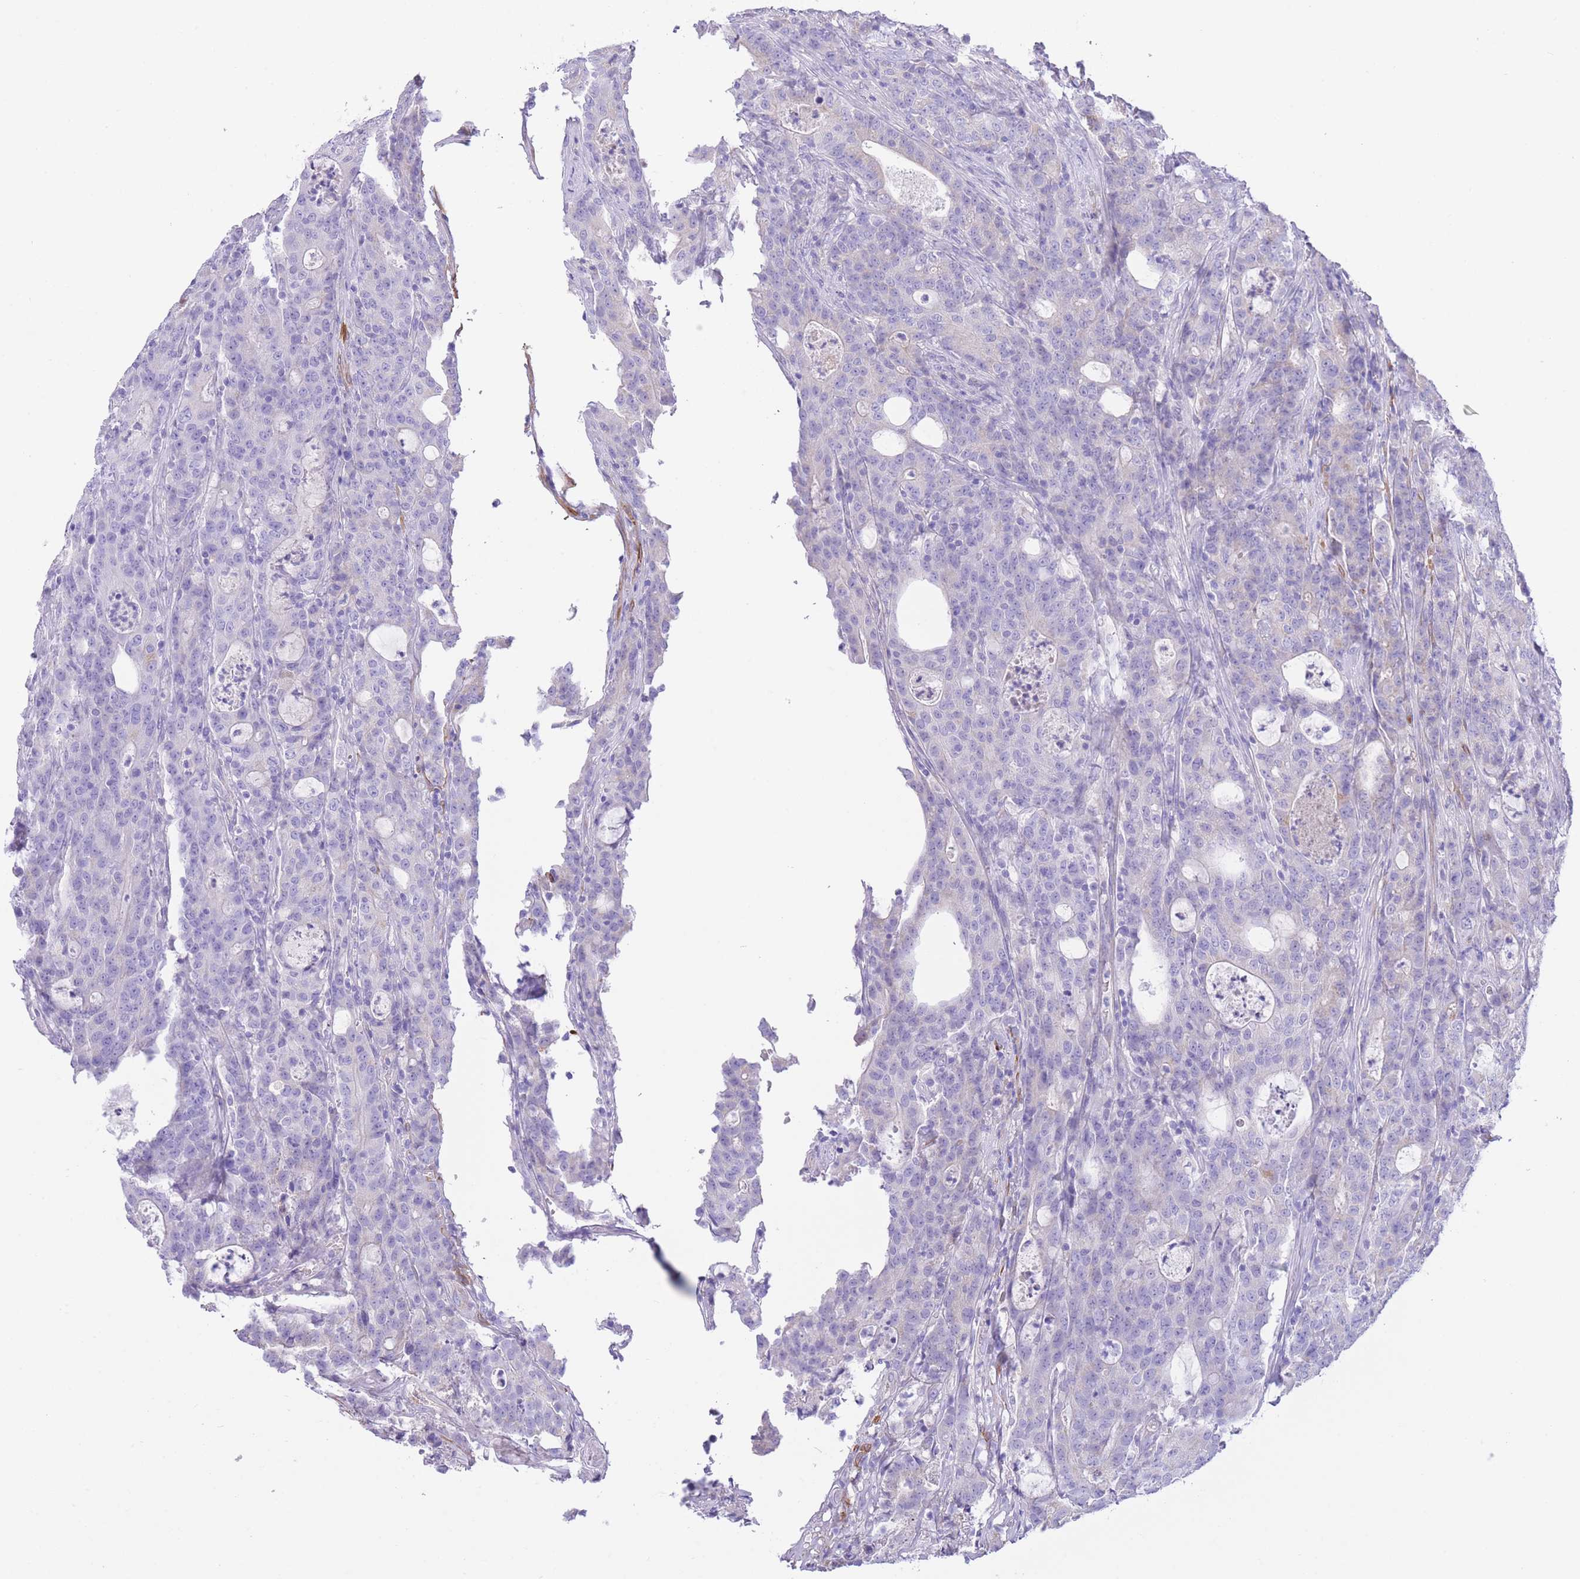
{"staining": {"intensity": "negative", "quantity": "none", "location": "none"}, "tissue": "colorectal cancer", "cell_type": "Tumor cells", "image_type": "cancer", "snomed": [{"axis": "morphology", "description": "Adenocarcinoma, NOS"}, {"axis": "topography", "description": "Colon"}], "caption": "Tumor cells show no significant protein expression in adenocarcinoma (colorectal).", "gene": "PGM1", "patient": {"sex": "male", "age": 83}}